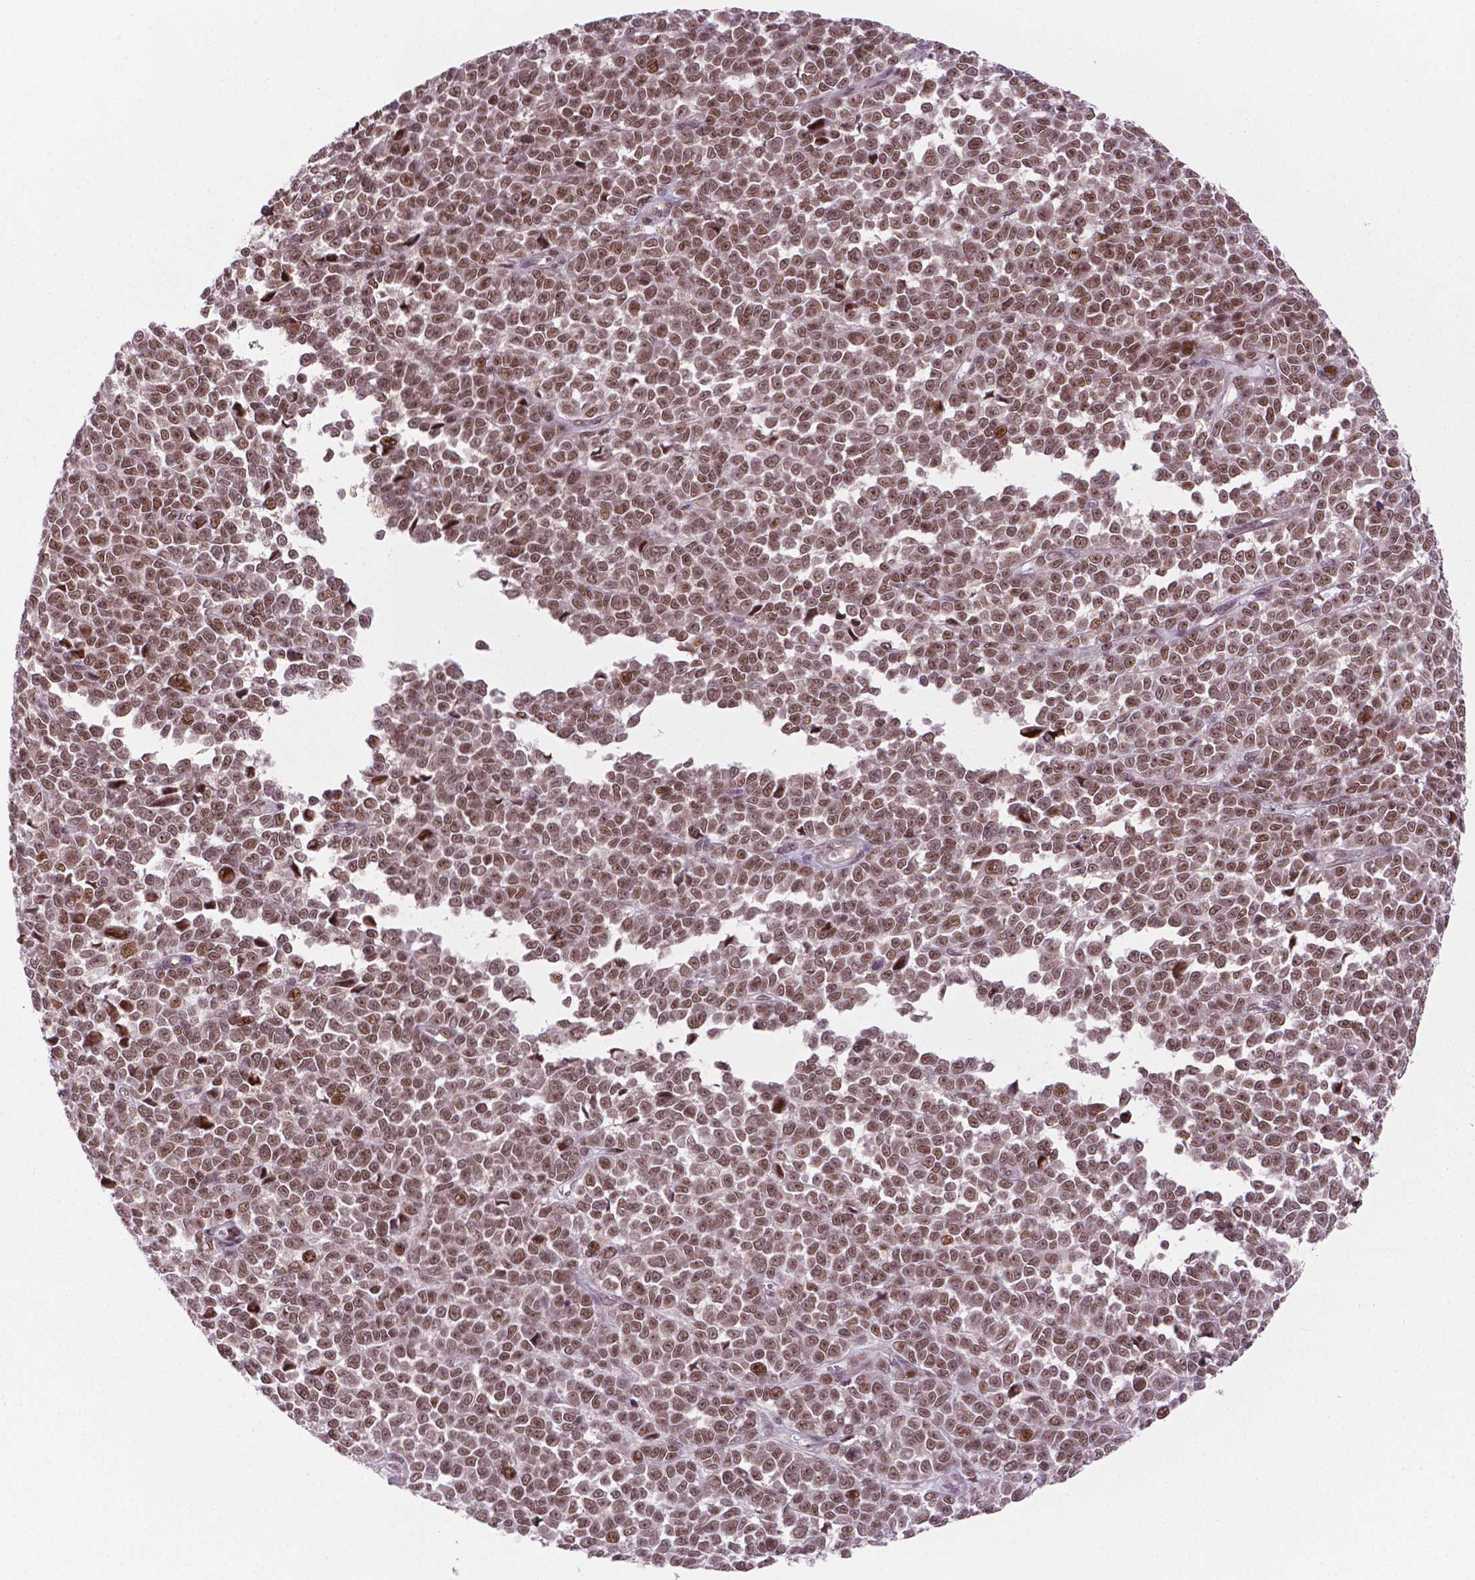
{"staining": {"intensity": "moderate", "quantity": ">75%", "location": "nuclear"}, "tissue": "melanoma", "cell_type": "Tumor cells", "image_type": "cancer", "snomed": [{"axis": "morphology", "description": "Malignant melanoma, NOS"}, {"axis": "topography", "description": "Skin"}], "caption": "Immunohistochemical staining of human malignant melanoma demonstrates moderate nuclear protein staining in approximately >75% of tumor cells.", "gene": "PER2", "patient": {"sex": "female", "age": 95}}